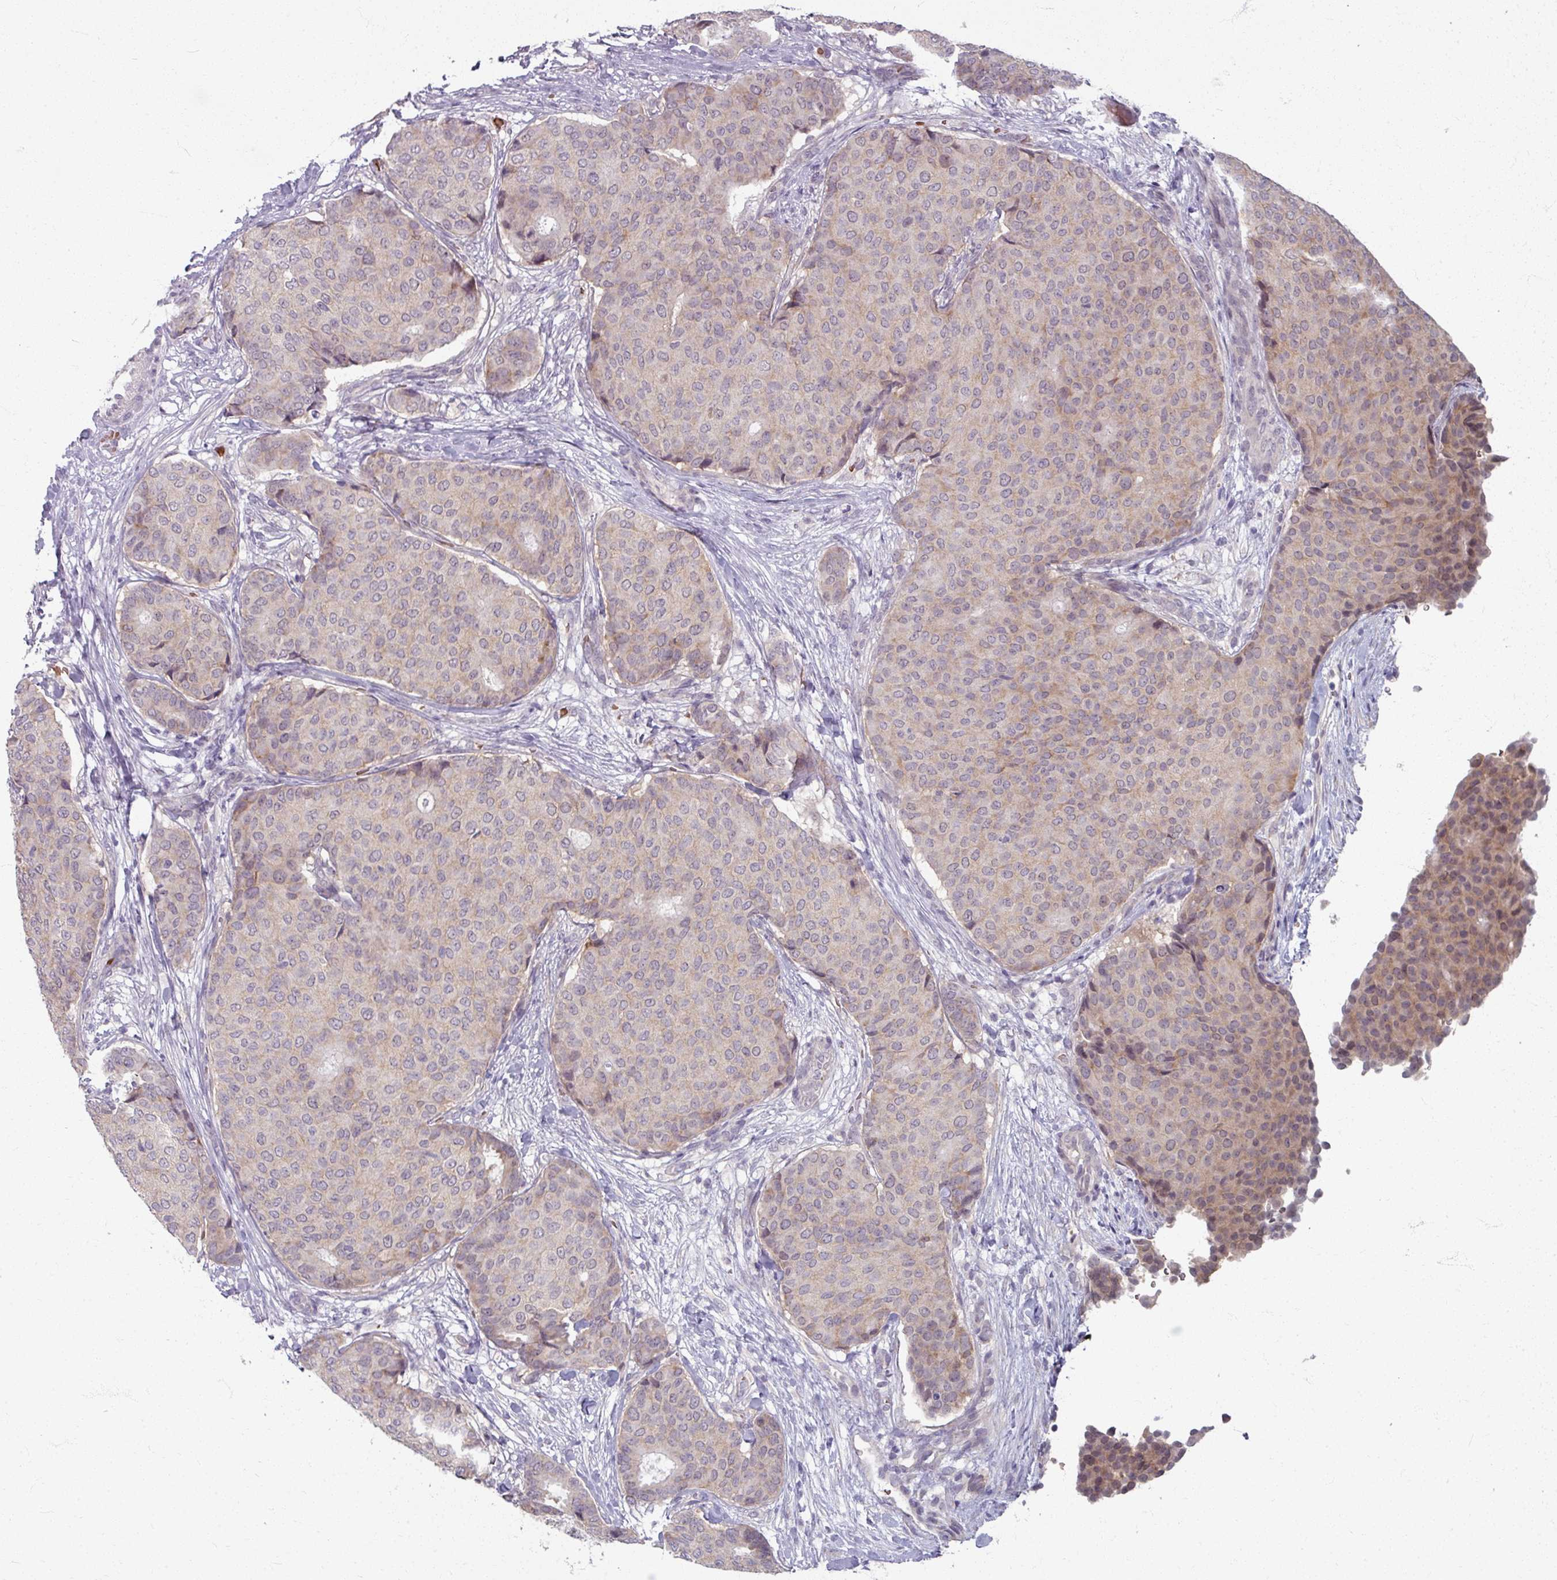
{"staining": {"intensity": "weak", "quantity": "25%-75%", "location": "cytoplasmic/membranous"}, "tissue": "breast cancer", "cell_type": "Tumor cells", "image_type": "cancer", "snomed": [{"axis": "morphology", "description": "Duct carcinoma"}, {"axis": "topography", "description": "Breast"}], "caption": "IHC image of neoplastic tissue: breast cancer (intraductal carcinoma) stained using immunohistochemistry exhibits low levels of weak protein expression localized specifically in the cytoplasmic/membranous of tumor cells, appearing as a cytoplasmic/membranous brown color.", "gene": "KMT5C", "patient": {"sex": "female", "age": 75}}